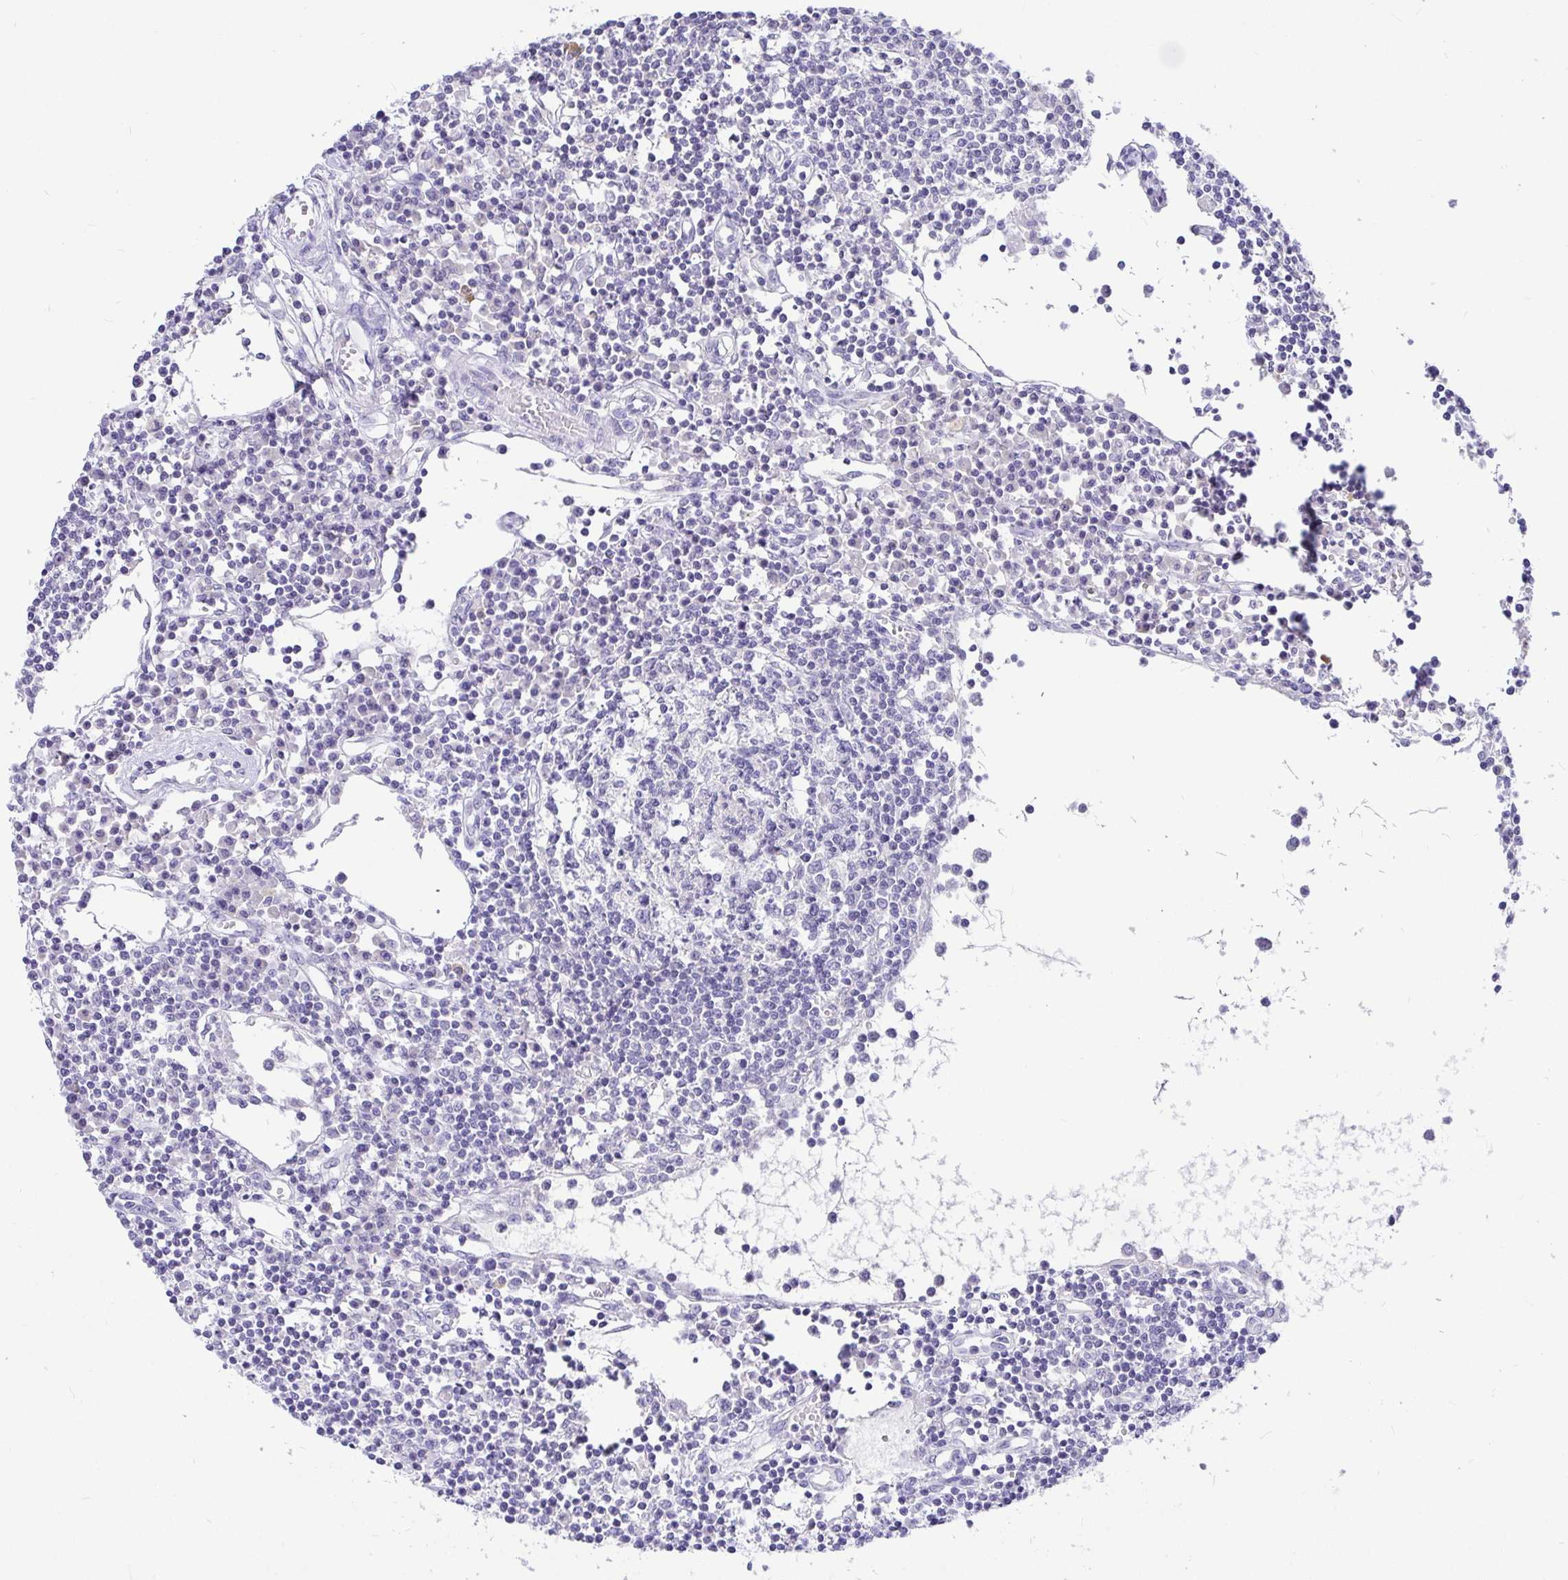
{"staining": {"intensity": "negative", "quantity": "none", "location": "none"}, "tissue": "lymph node", "cell_type": "Germinal center cells", "image_type": "normal", "snomed": [{"axis": "morphology", "description": "Normal tissue, NOS"}, {"axis": "topography", "description": "Lymph node"}], "caption": "High magnification brightfield microscopy of normal lymph node stained with DAB (brown) and counterstained with hematoxylin (blue): germinal center cells show no significant staining.", "gene": "EZHIP", "patient": {"sex": "female", "age": 78}}